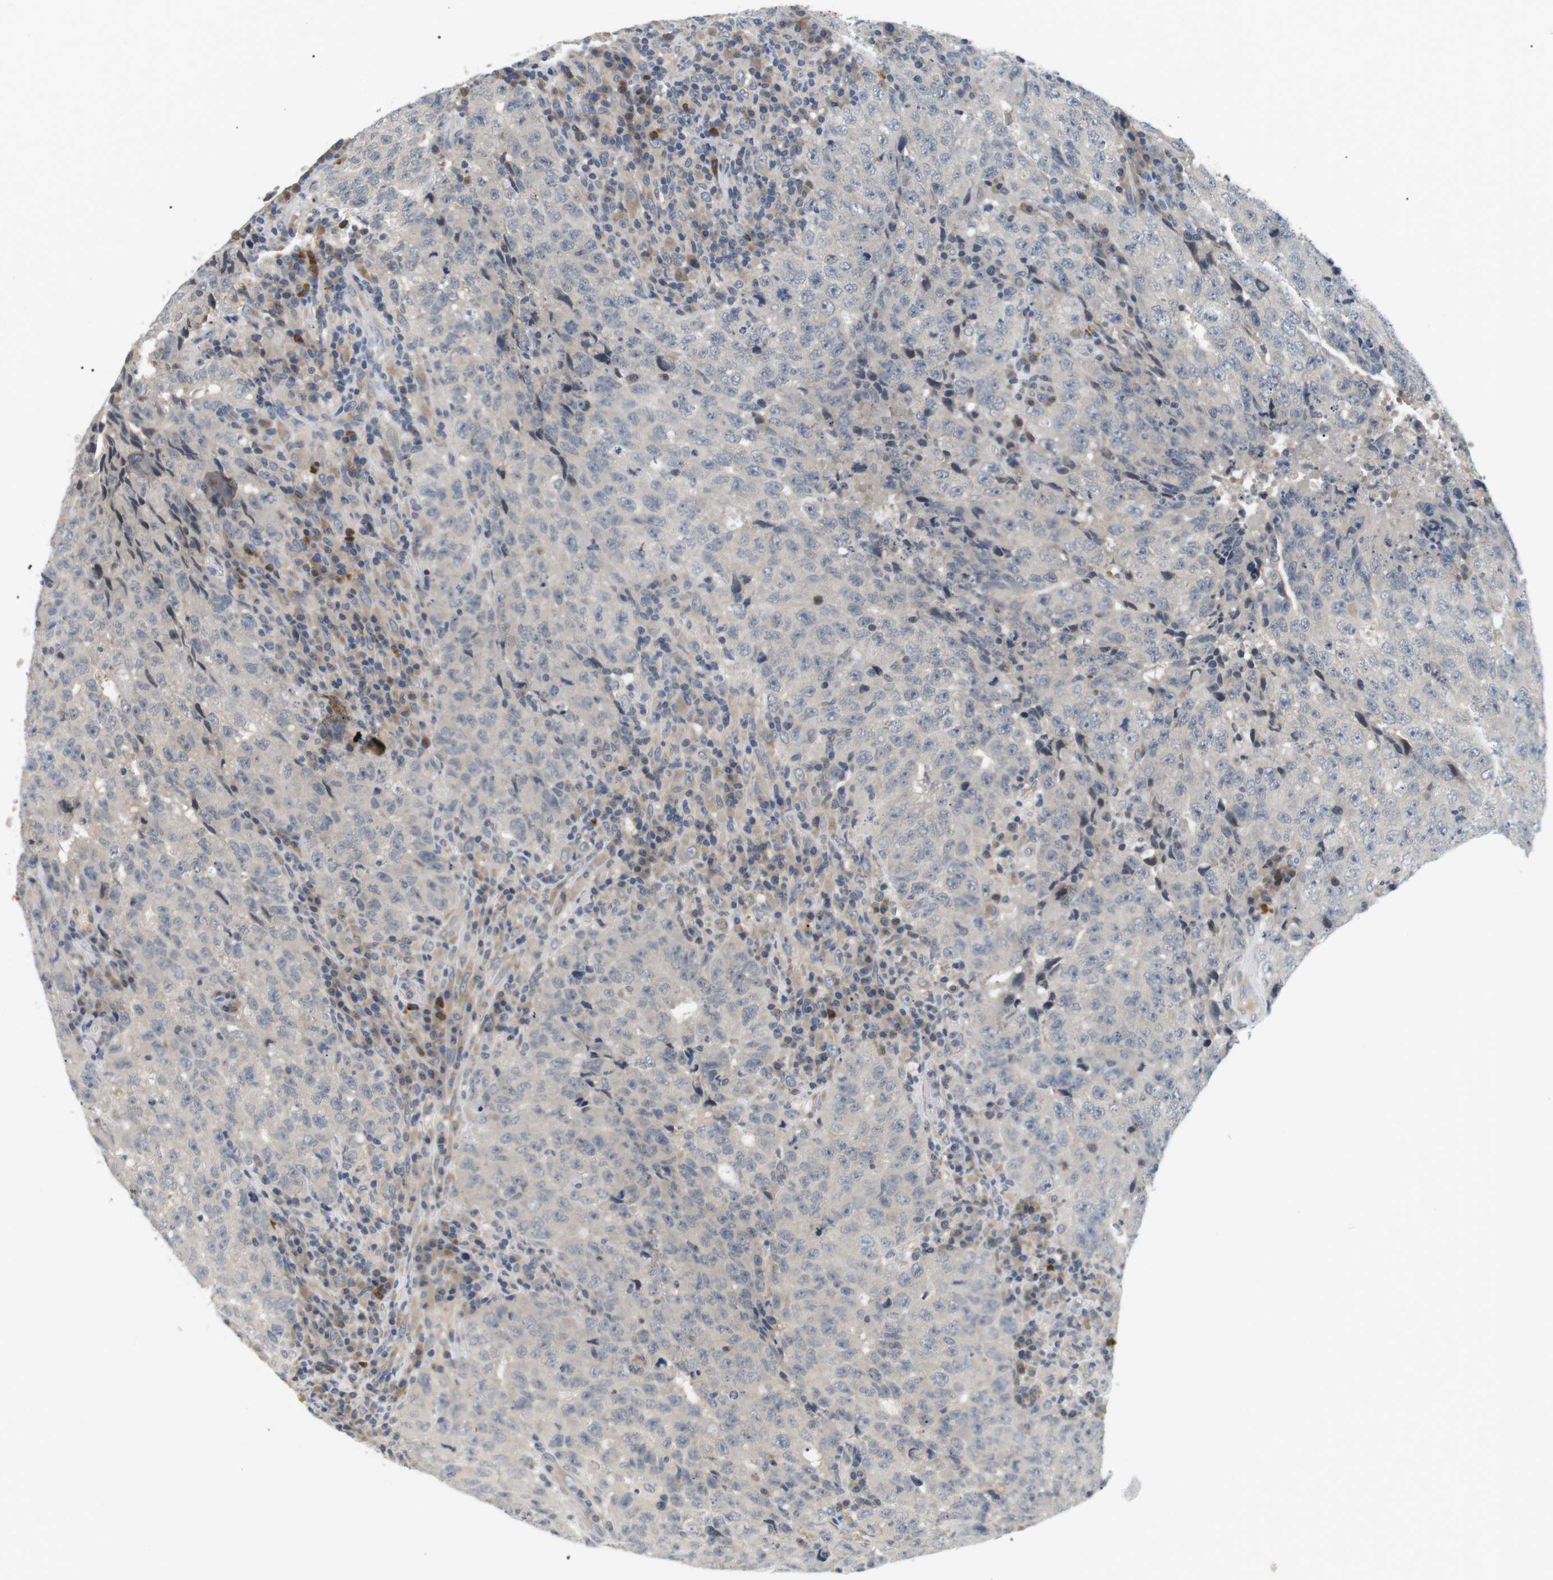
{"staining": {"intensity": "negative", "quantity": "none", "location": "none"}, "tissue": "testis cancer", "cell_type": "Tumor cells", "image_type": "cancer", "snomed": [{"axis": "morphology", "description": "Necrosis, NOS"}, {"axis": "morphology", "description": "Carcinoma, Embryonal, NOS"}, {"axis": "topography", "description": "Testis"}], "caption": "There is no significant staining in tumor cells of testis cancer.", "gene": "EVA1C", "patient": {"sex": "male", "age": 19}}